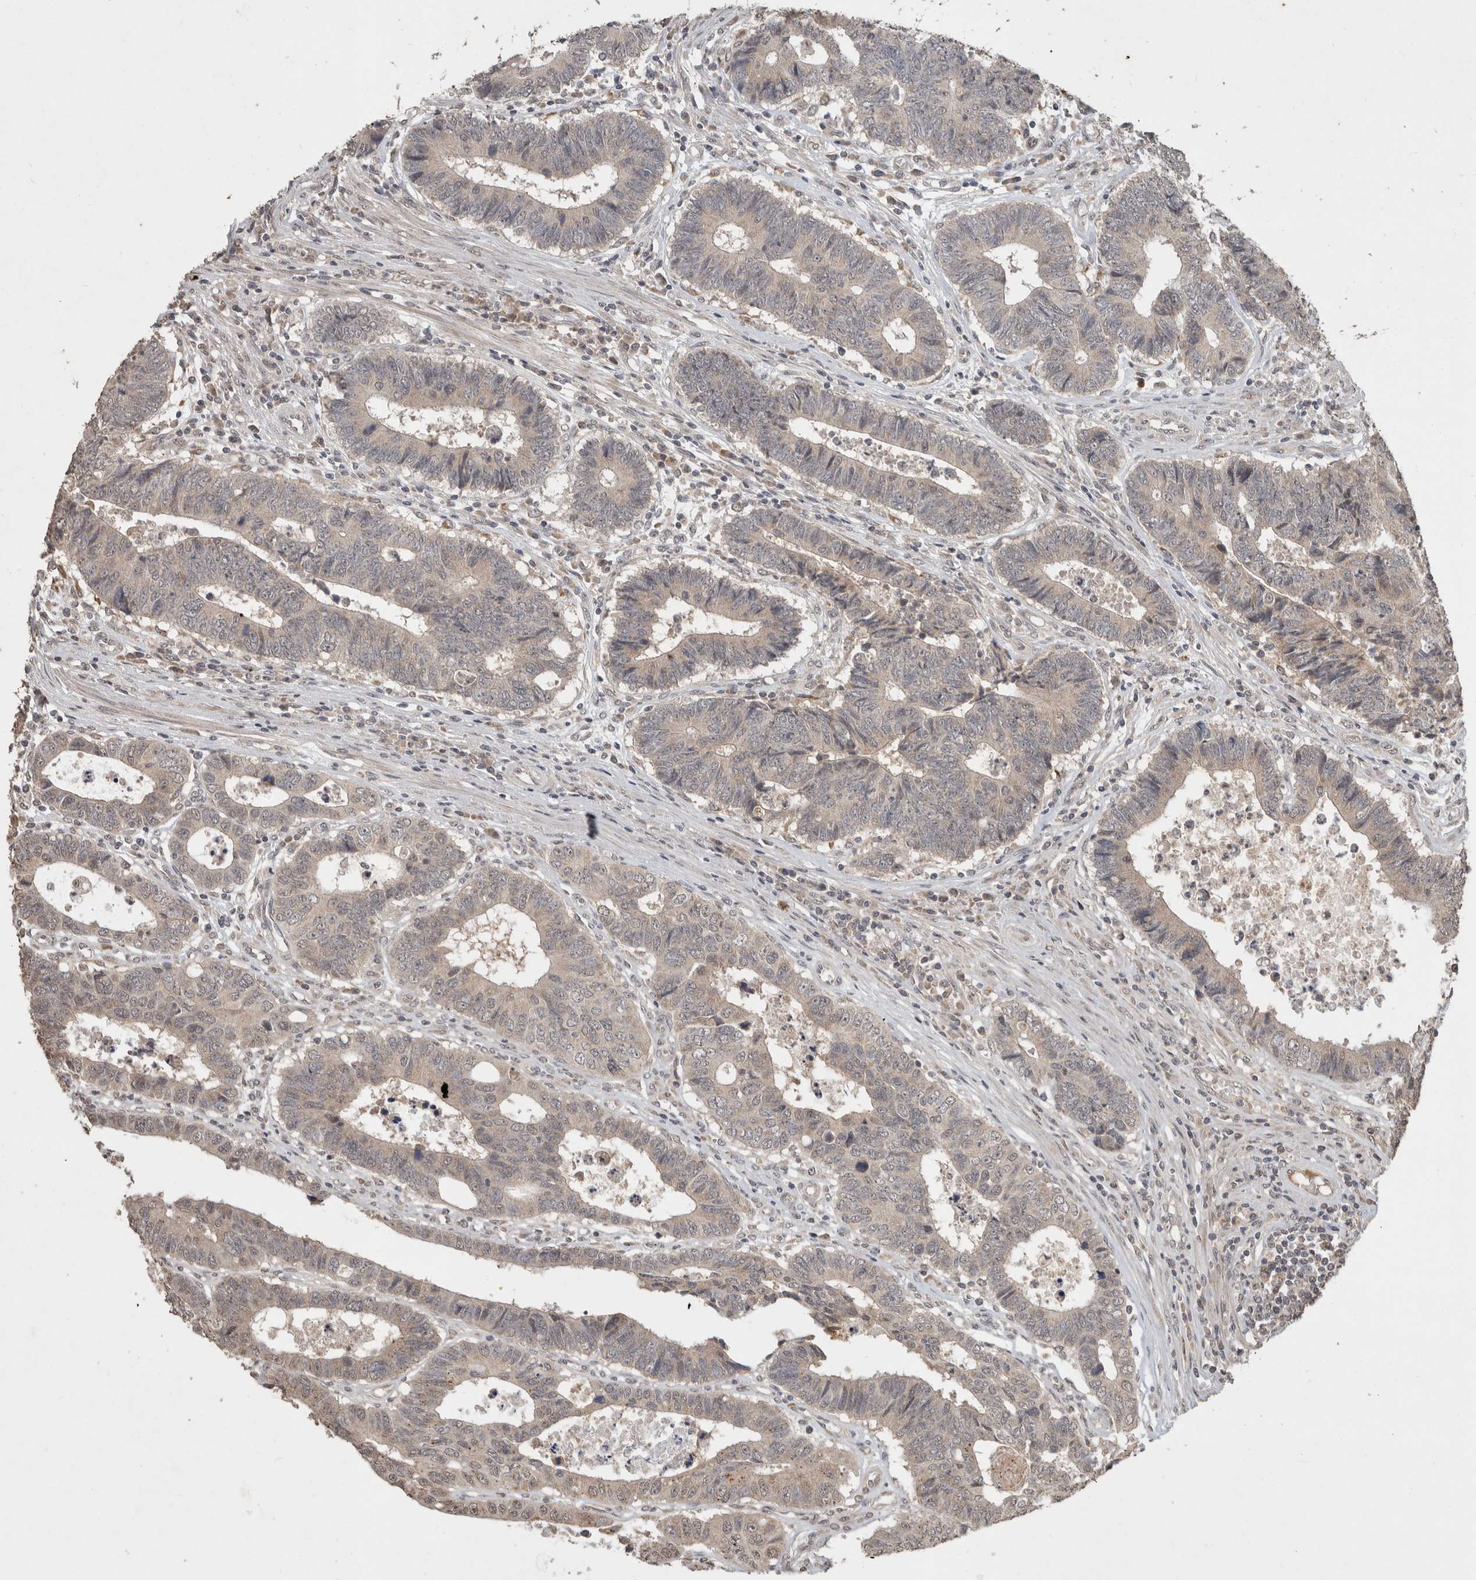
{"staining": {"intensity": "weak", "quantity": "<25%", "location": "cytoplasmic/membranous"}, "tissue": "colorectal cancer", "cell_type": "Tumor cells", "image_type": "cancer", "snomed": [{"axis": "morphology", "description": "Adenocarcinoma, NOS"}, {"axis": "topography", "description": "Rectum"}], "caption": "The image reveals no staining of tumor cells in colorectal cancer. The staining is performed using DAB (3,3'-diaminobenzidine) brown chromogen with nuclei counter-stained in using hematoxylin.", "gene": "FAM3A", "patient": {"sex": "male", "age": 84}}